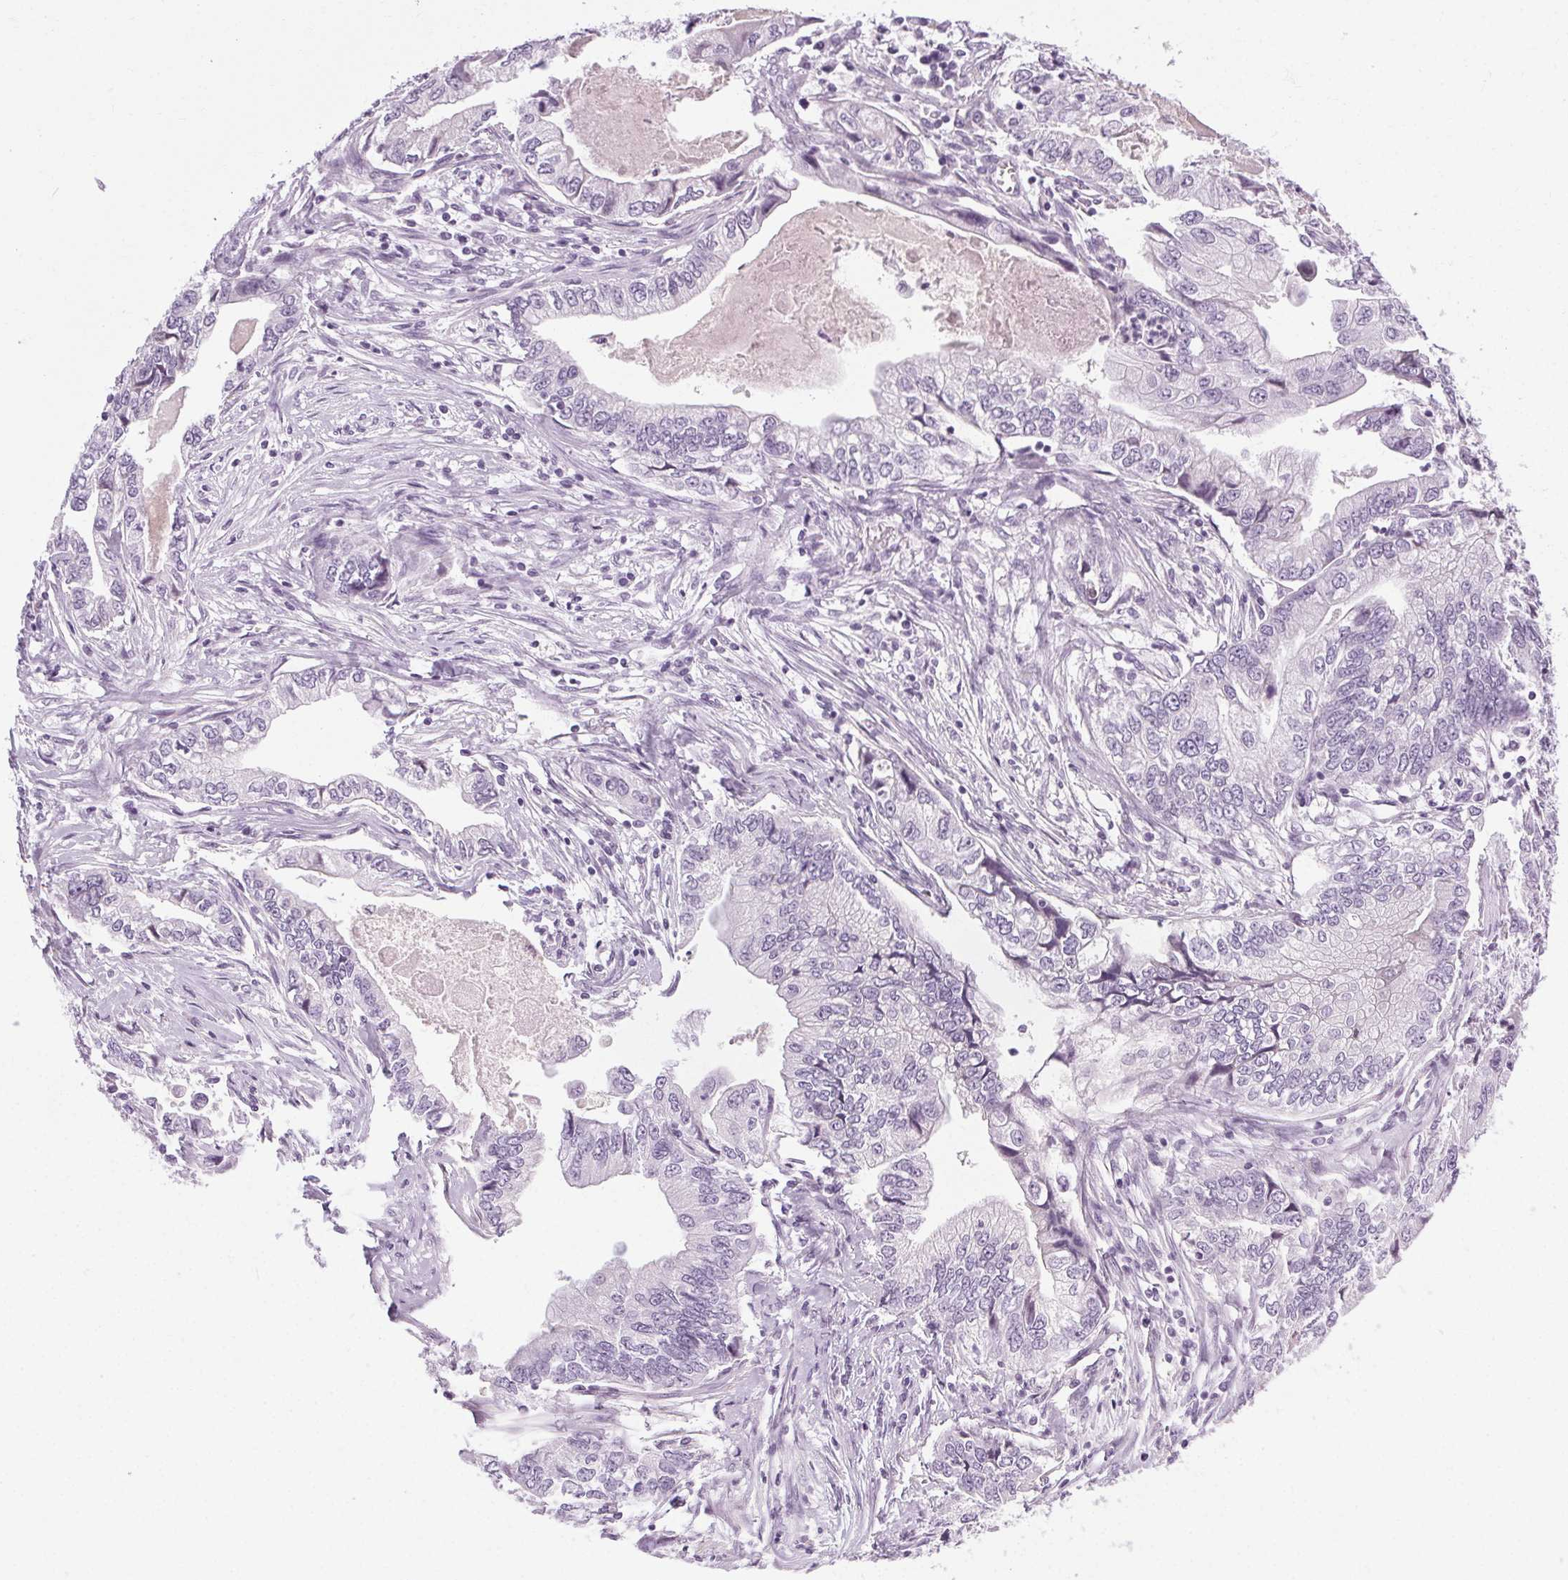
{"staining": {"intensity": "negative", "quantity": "none", "location": "none"}, "tissue": "stomach cancer", "cell_type": "Tumor cells", "image_type": "cancer", "snomed": [{"axis": "morphology", "description": "Adenocarcinoma, NOS"}, {"axis": "topography", "description": "Pancreas"}, {"axis": "topography", "description": "Stomach, upper"}], "caption": "Immunohistochemistry histopathology image of neoplastic tissue: human stomach adenocarcinoma stained with DAB shows no significant protein positivity in tumor cells.", "gene": "POMC", "patient": {"sex": "male", "age": 77}}